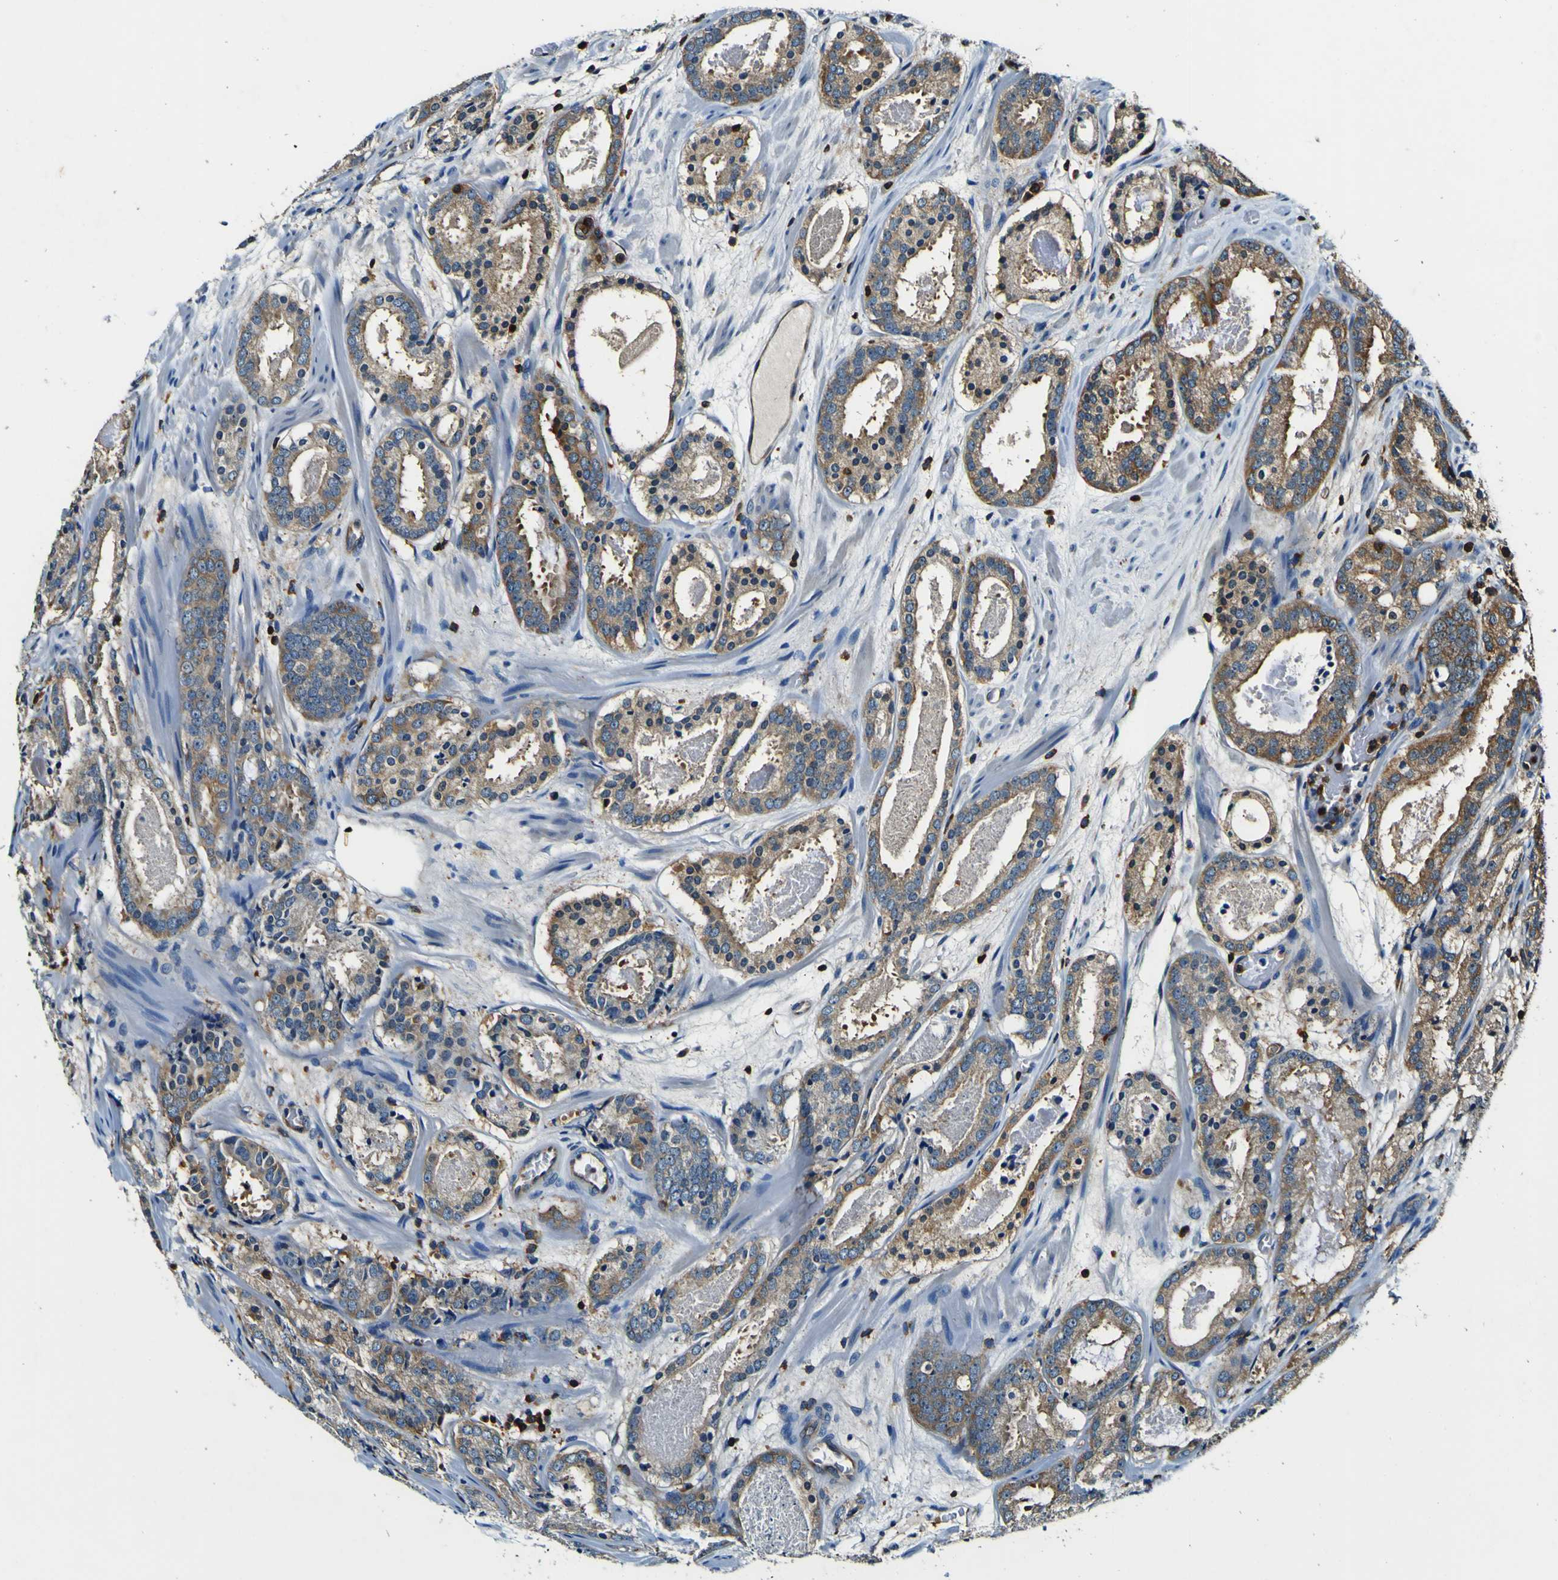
{"staining": {"intensity": "moderate", "quantity": "25%-75%", "location": "cytoplasmic/membranous"}, "tissue": "prostate cancer", "cell_type": "Tumor cells", "image_type": "cancer", "snomed": [{"axis": "morphology", "description": "Adenocarcinoma, Low grade"}, {"axis": "topography", "description": "Prostate"}], "caption": "Tumor cells show medium levels of moderate cytoplasmic/membranous positivity in about 25%-75% of cells in human low-grade adenocarcinoma (prostate). (Brightfield microscopy of DAB IHC at high magnification).", "gene": "RHOT2", "patient": {"sex": "male", "age": 69}}